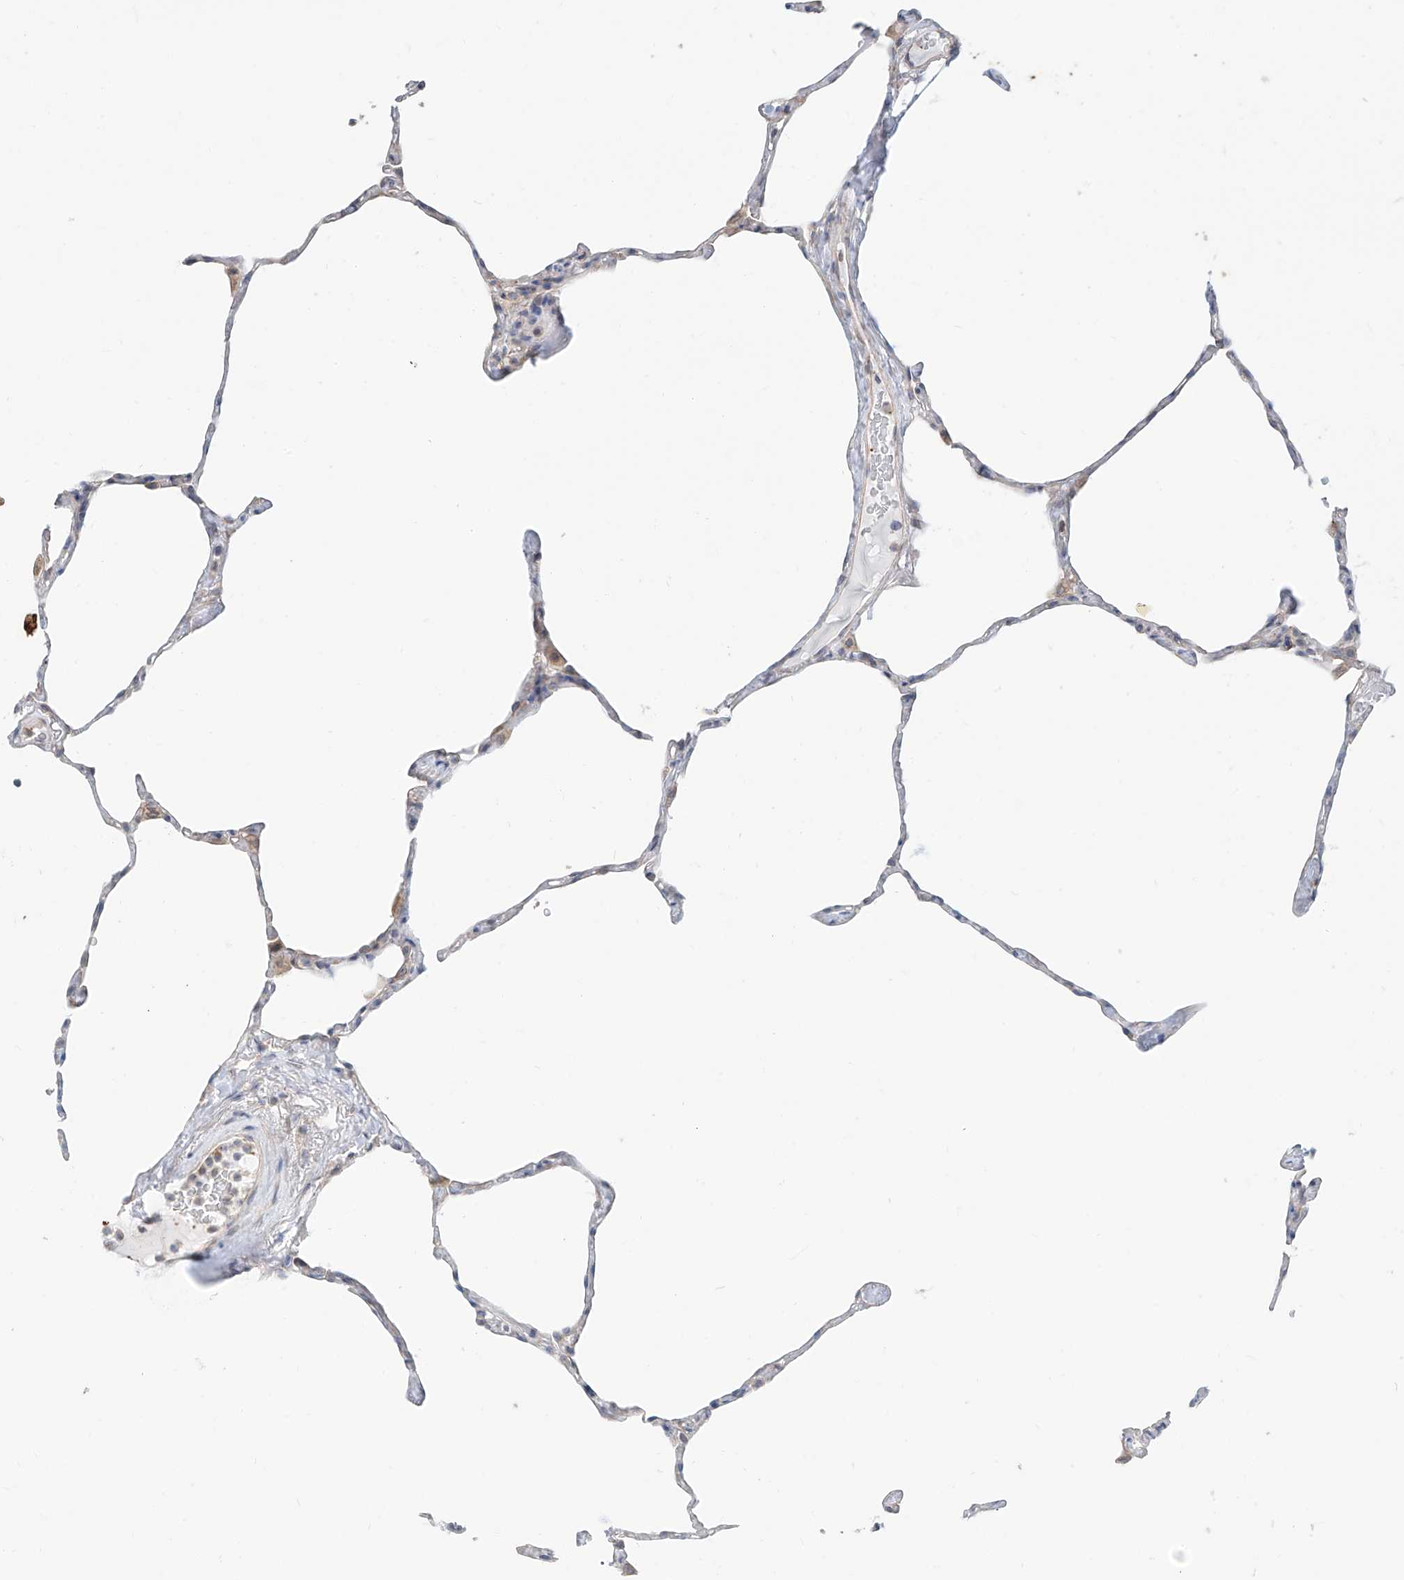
{"staining": {"intensity": "weak", "quantity": "<25%", "location": "cytoplasmic/membranous"}, "tissue": "lung", "cell_type": "Alveolar cells", "image_type": "normal", "snomed": [{"axis": "morphology", "description": "Normal tissue, NOS"}, {"axis": "topography", "description": "Lung"}], "caption": "A high-resolution photomicrograph shows IHC staining of unremarkable lung, which demonstrates no significant positivity in alveolar cells.", "gene": "CEP162", "patient": {"sex": "male", "age": 65}}